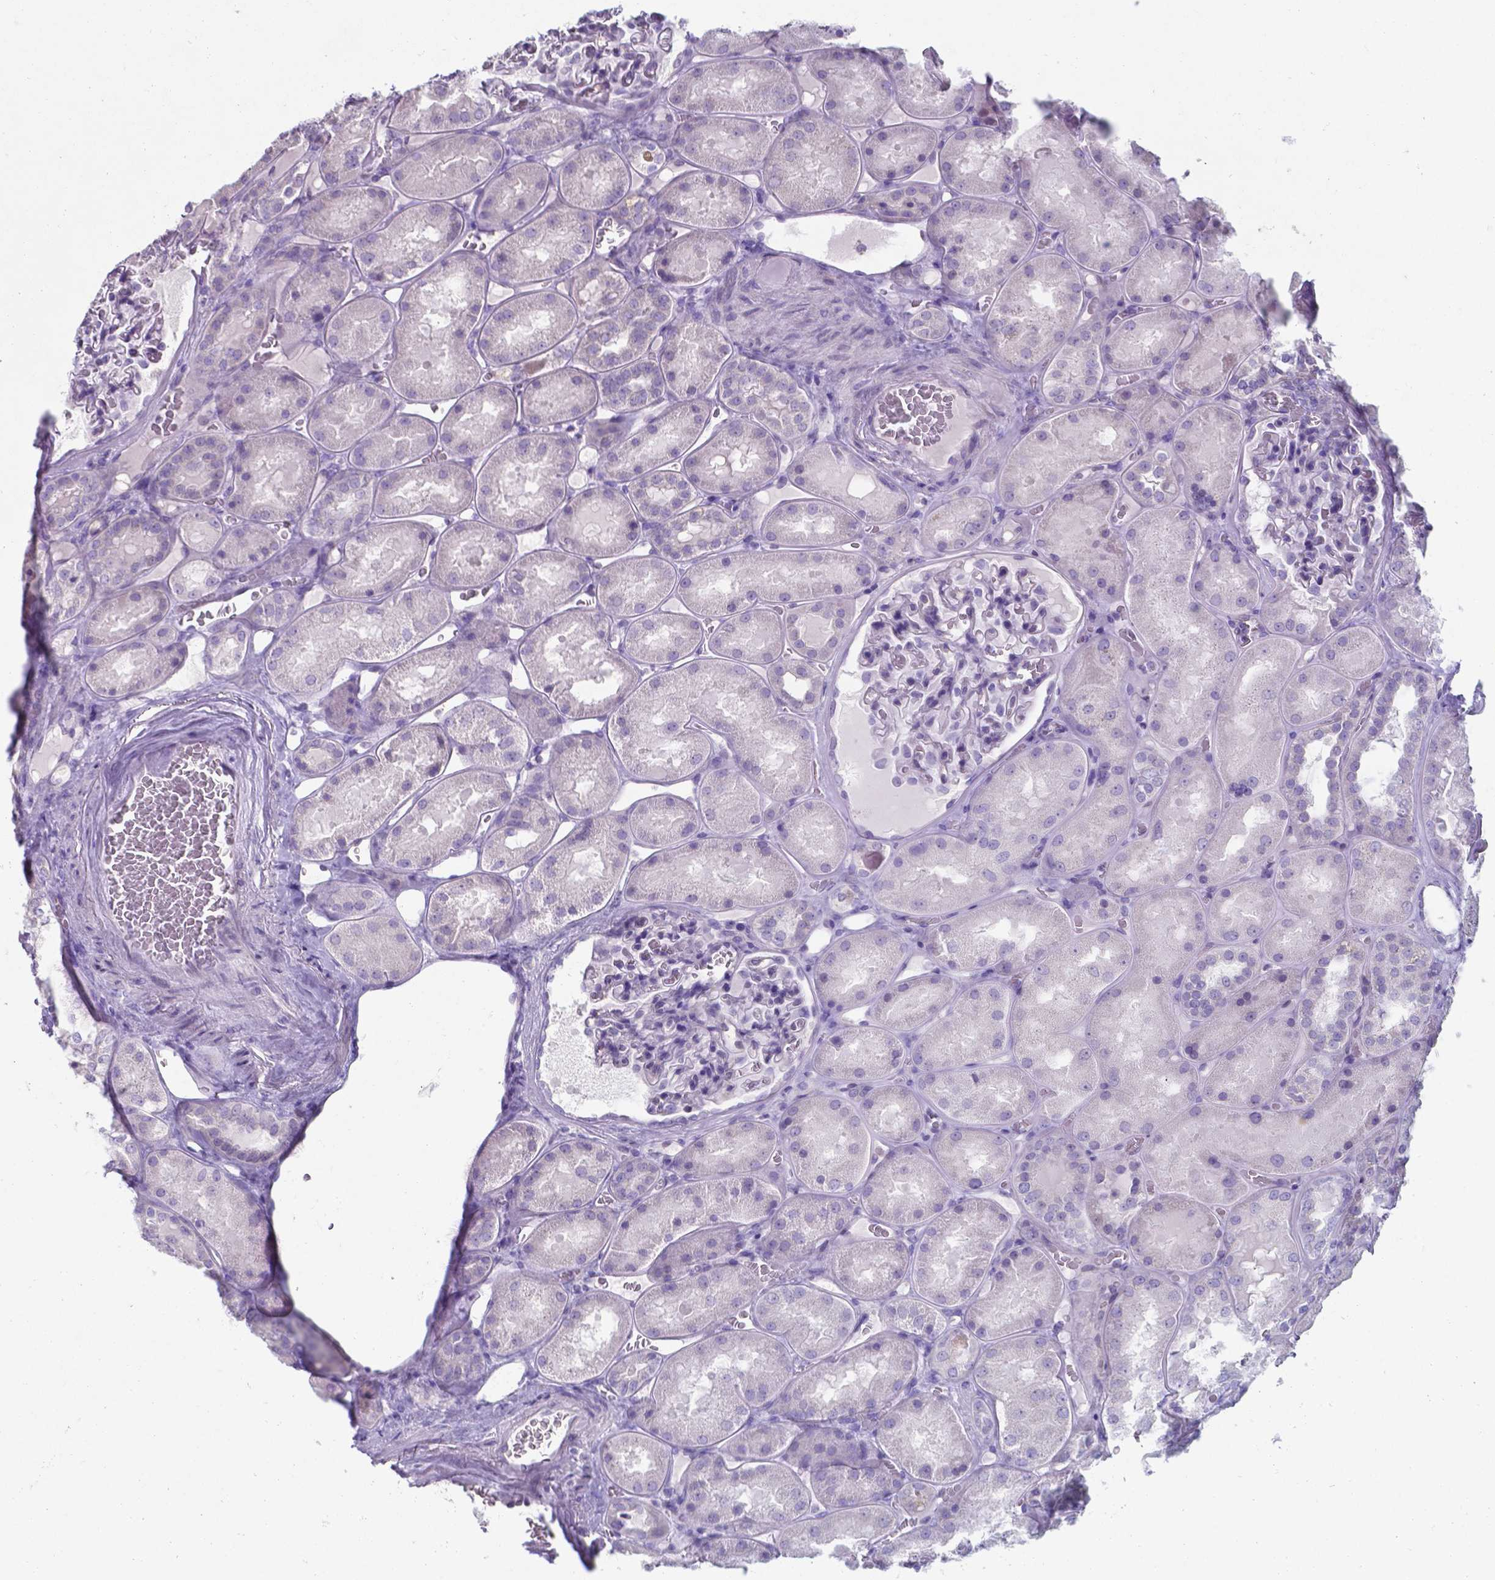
{"staining": {"intensity": "negative", "quantity": "none", "location": "none"}, "tissue": "kidney", "cell_type": "Cells in glomeruli", "image_type": "normal", "snomed": [{"axis": "morphology", "description": "Normal tissue, NOS"}, {"axis": "topography", "description": "Kidney"}], "caption": "Immunohistochemistry of normal human kidney reveals no expression in cells in glomeruli.", "gene": "UBE2J1", "patient": {"sex": "male", "age": 73}}